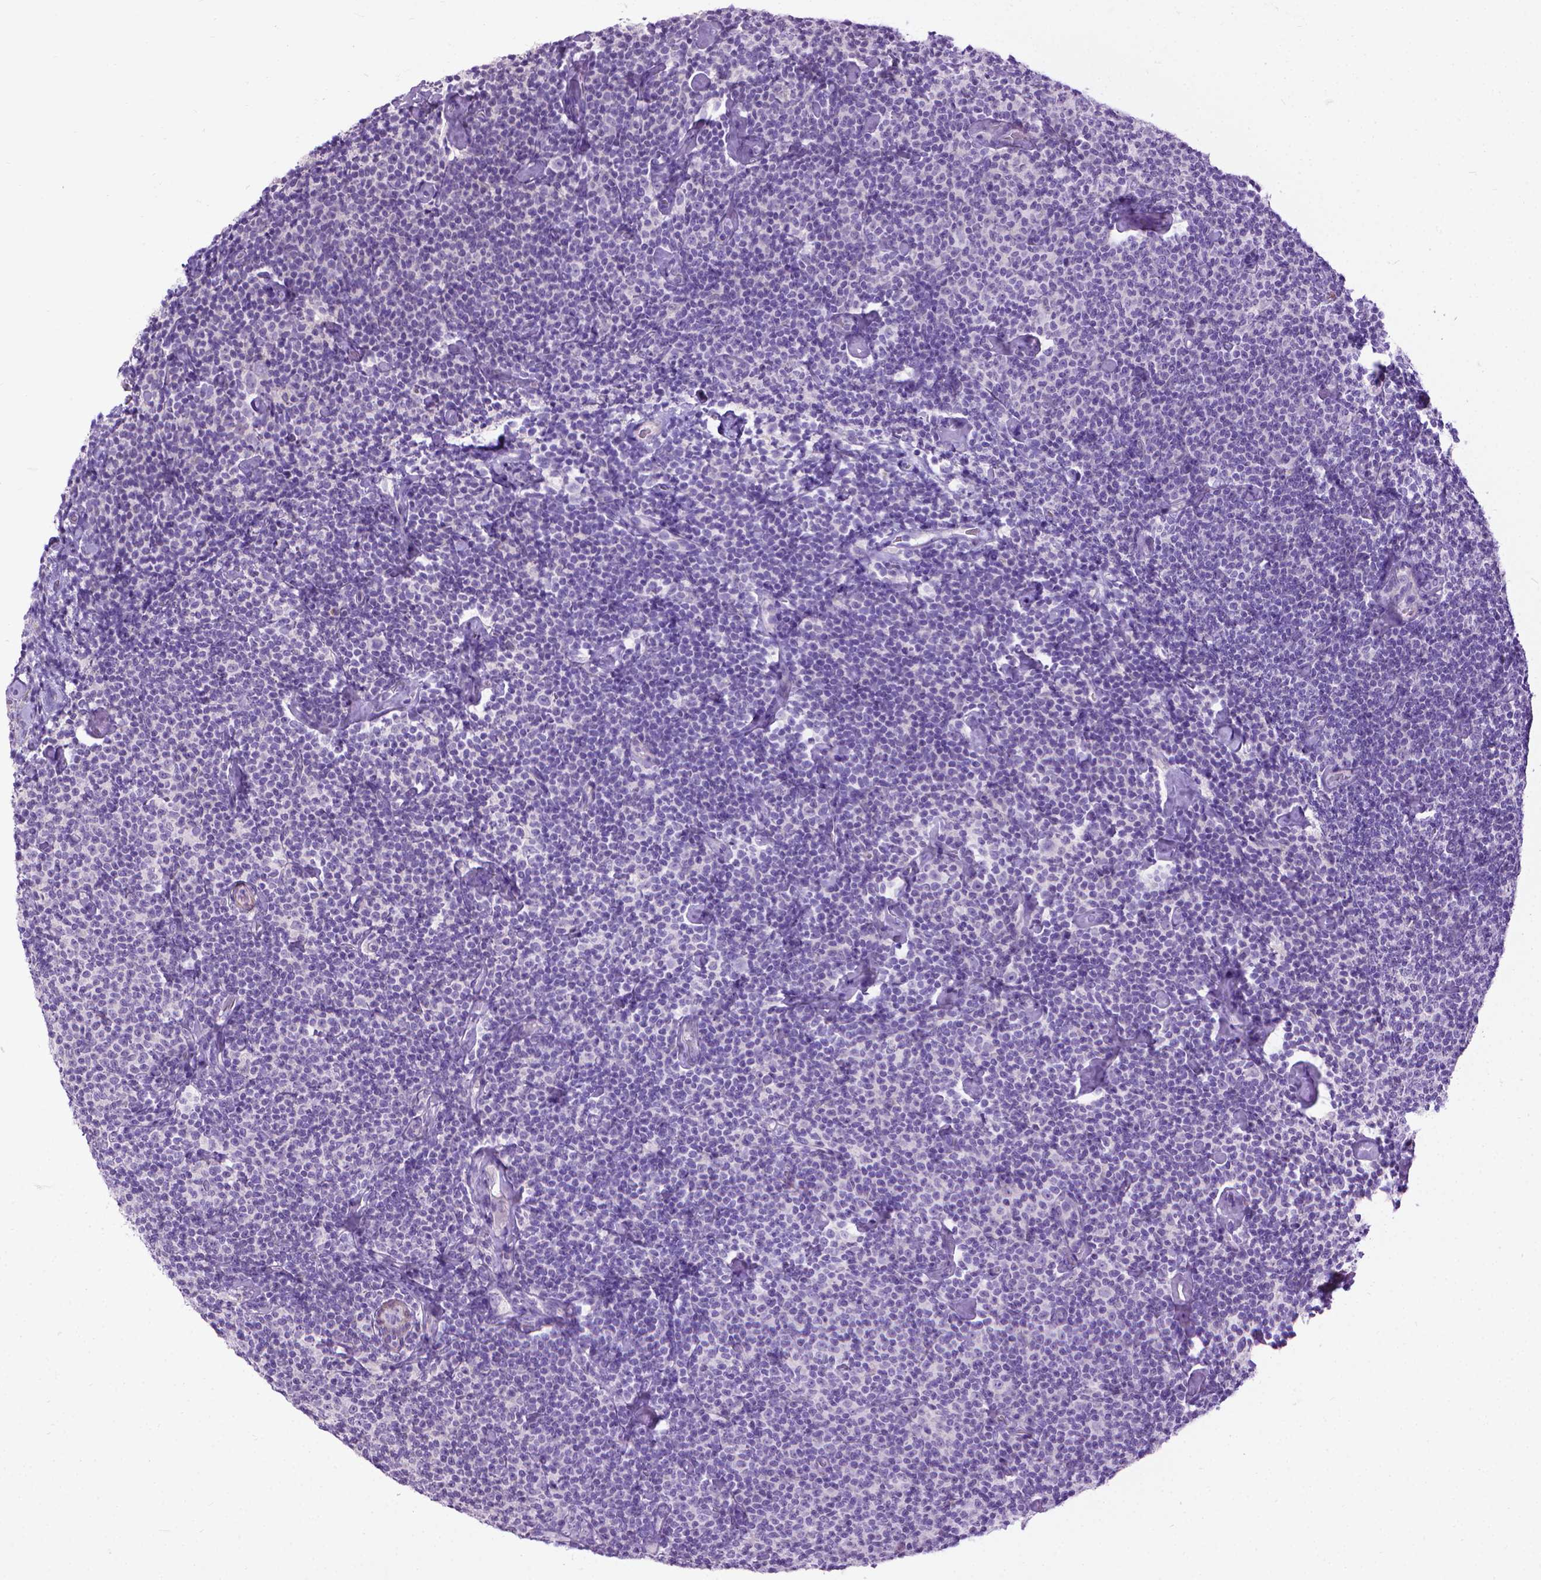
{"staining": {"intensity": "negative", "quantity": "none", "location": "none"}, "tissue": "lymphoma", "cell_type": "Tumor cells", "image_type": "cancer", "snomed": [{"axis": "morphology", "description": "Malignant lymphoma, non-Hodgkin's type, Low grade"}, {"axis": "topography", "description": "Lymph node"}], "caption": "The micrograph demonstrates no significant staining in tumor cells of low-grade malignant lymphoma, non-Hodgkin's type. The staining was performed using DAB to visualize the protein expression in brown, while the nuclei were stained in blue with hematoxylin (Magnification: 20x).", "gene": "AQP10", "patient": {"sex": "male", "age": 81}}